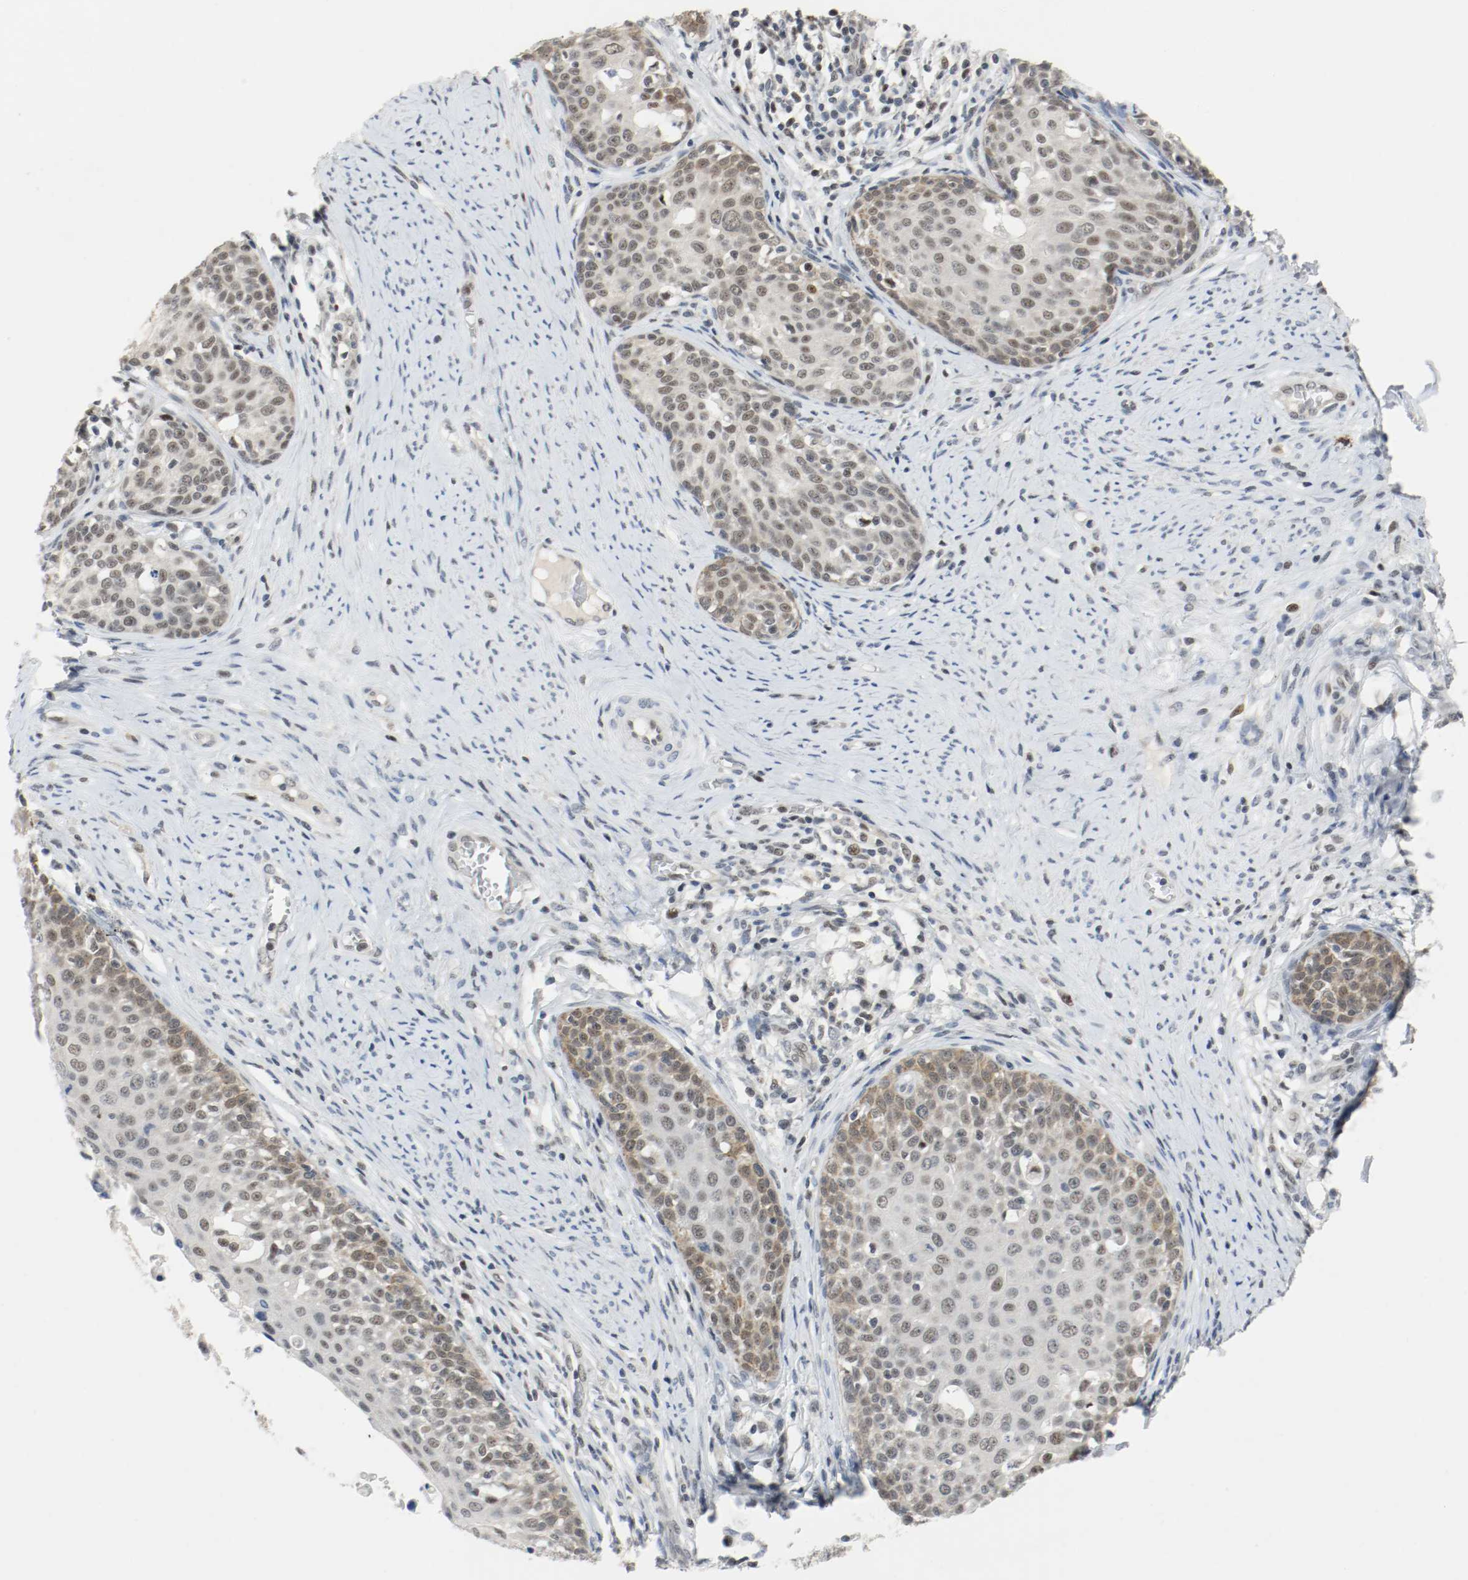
{"staining": {"intensity": "weak", "quantity": "25%-75%", "location": "nuclear"}, "tissue": "cervical cancer", "cell_type": "Tumor cells", "image_type": "cancer", "snomed": [{"axis": "morphology", "description": "Squamous cell carcinoma, NOS"}, {"axis": "morphology", "description": "Adenocarcinoma, NOS"}, {"axis": "topography", "description": "Cervix"}], "caption": "Cervical cancer stained with a protein marker reveals weak staining in tumor cells.", "gene": "ASH1L", "patient": {"sex": "female", "age": 52}}